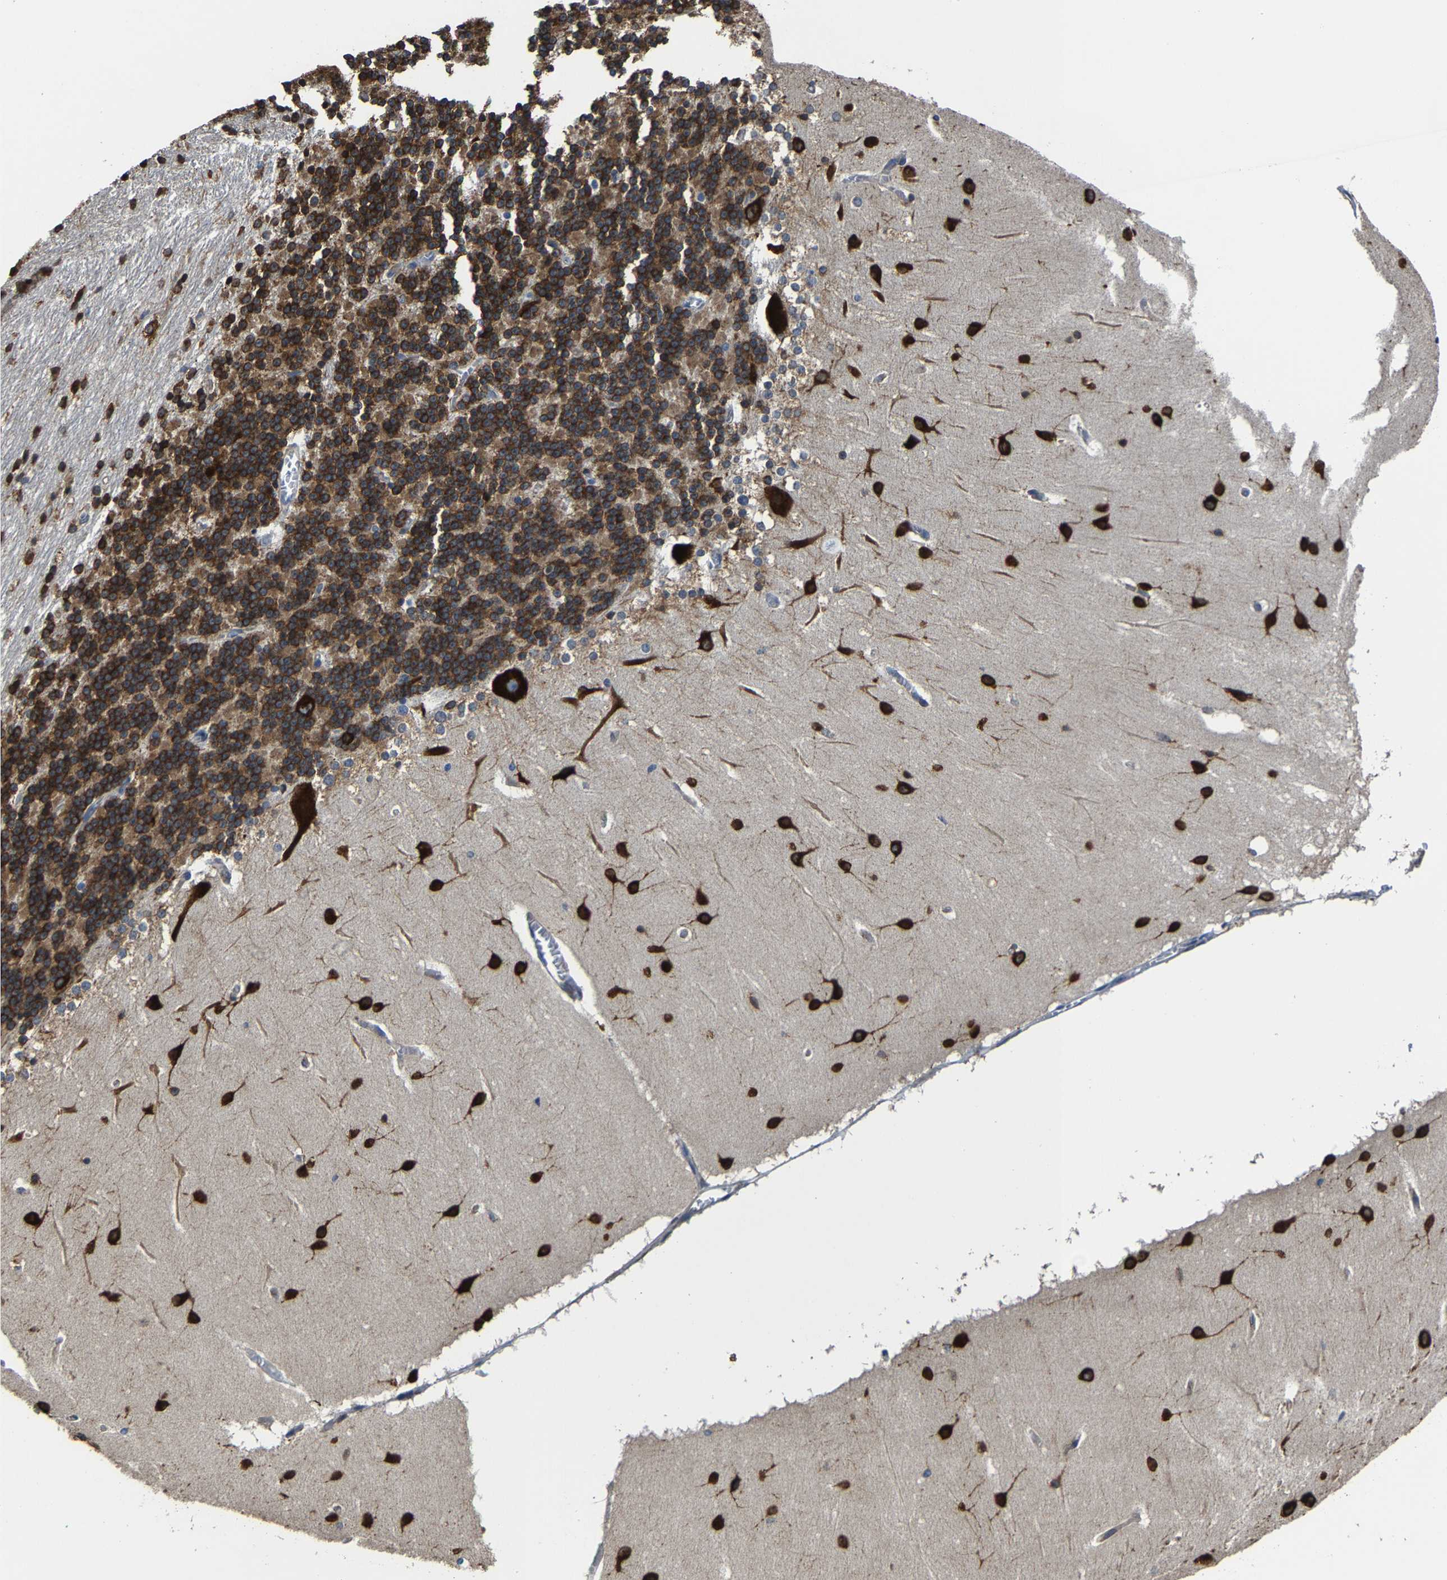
{"staining": {"intensity": "strong", "quantity": ">75%", "location": "cytoplasmic/membranous"}, "tissue": "cerebellum", "cell_type": "Cells in granular layer", "image_type": "normal", "snomed": [{"axis": "morphology", "description": "Normal tissue, NOS"}, {"axis": "topography", "description": "Cerebellum"}], "caption": "Immunohistochemical staining of benign cerebellum displays high levels of strong cytoplasmic/membranous expression in about >75% of cells in granular layer.", "gene": "G3BP2", "patient": {"sex": "female", "age": 19}}